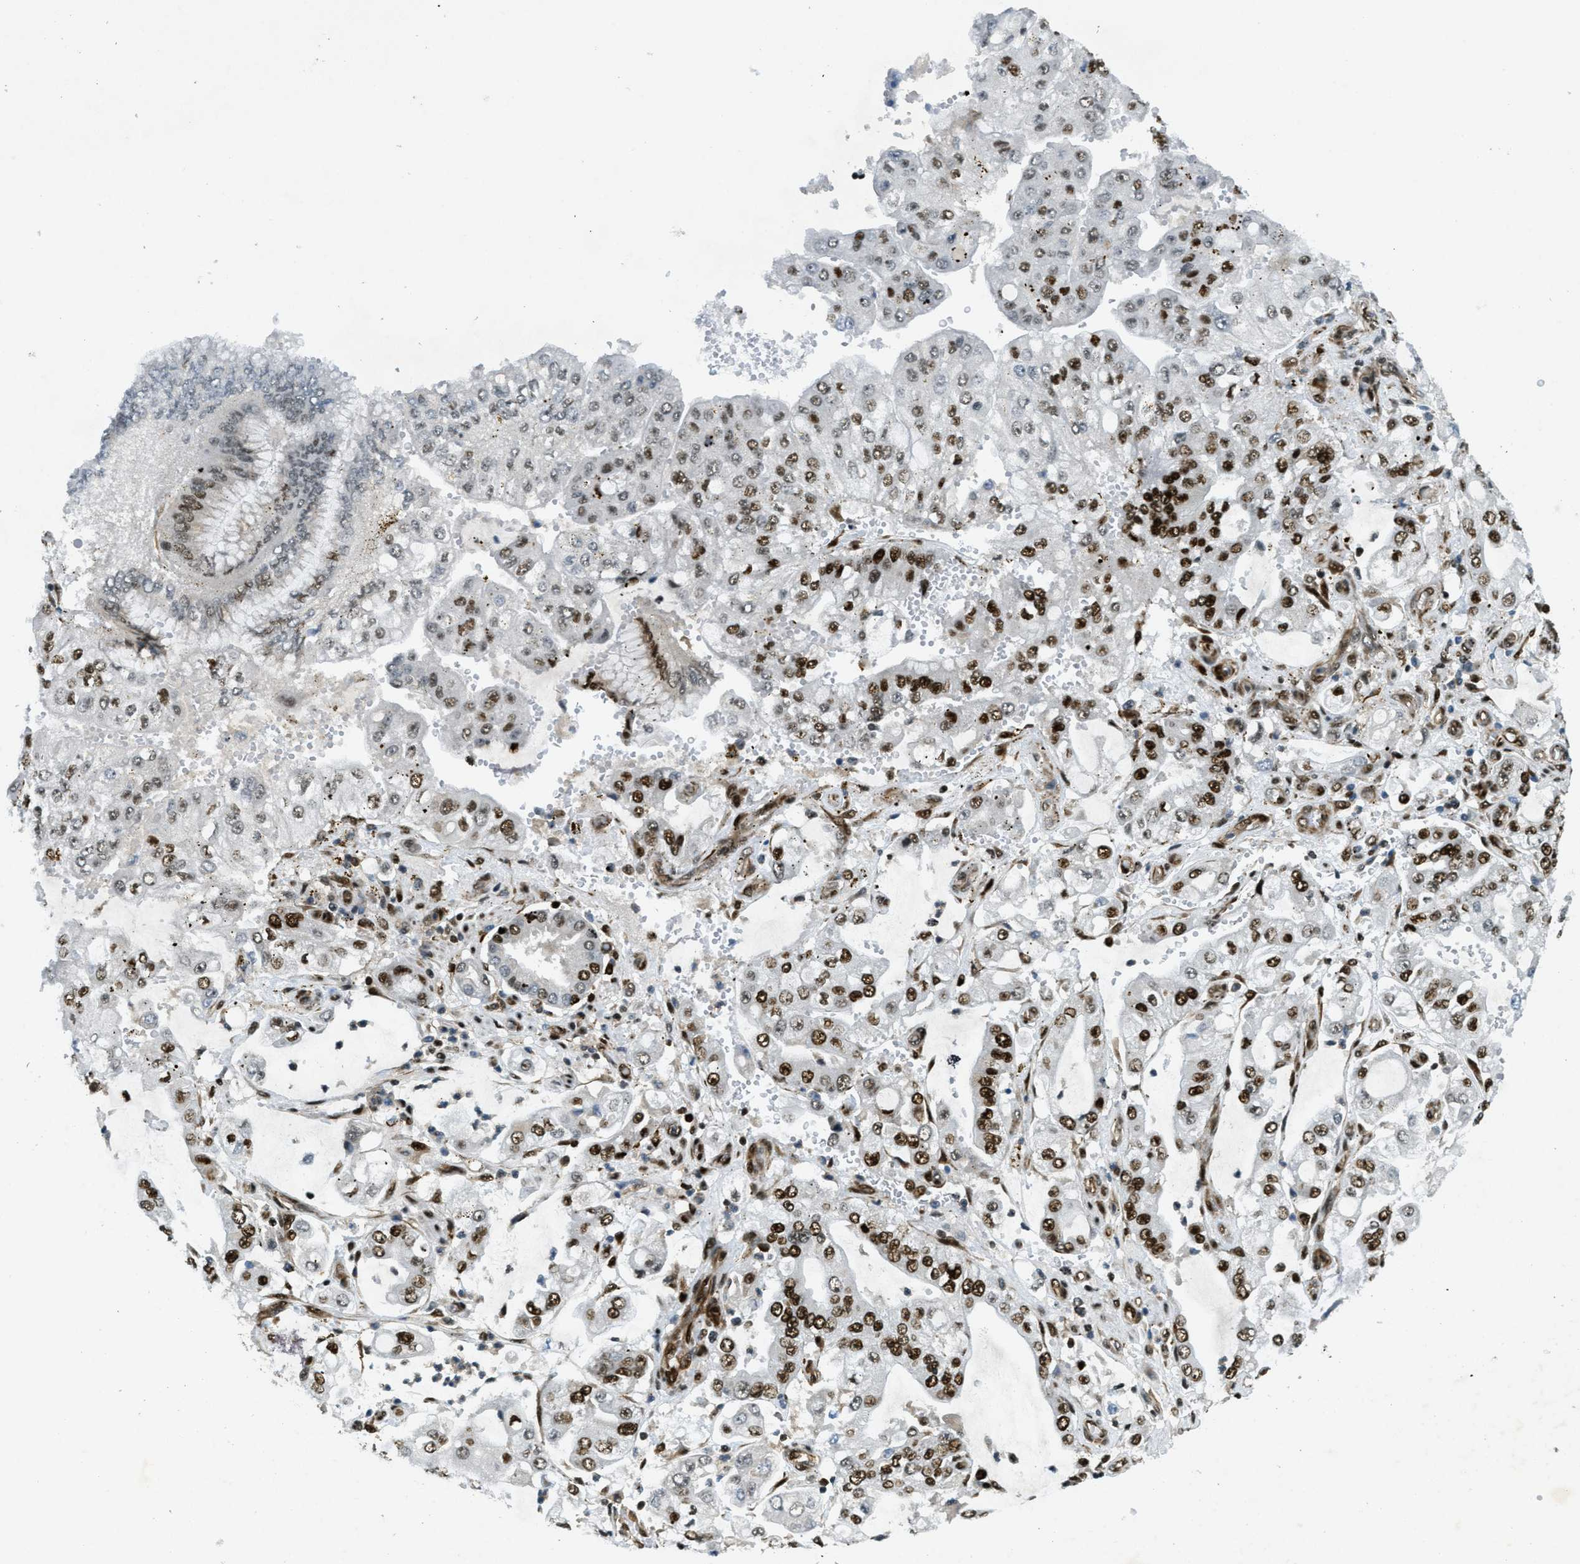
{"staining": {"intensity": "strong", "quantity": ">75%", "location": "nuclear"}, "tissue": "stomach cancer", "cell_type": "Tumor cells", "image_type": "cancer", "snomed": [{"axis": "morphology", "description": "Adenocarcinoma, NOS"}, {"axis": "topography", "description": "Stomach"}], "caption": "High-power microscopy captured an immunohistochemistry (IHC) image of stomach cancer (adenocarcinoma), revealing strong nuclear expression in approximately >75% of tumor cells.", "gene": "ZFR", "patient": {"sex": "male", "age": 76}}